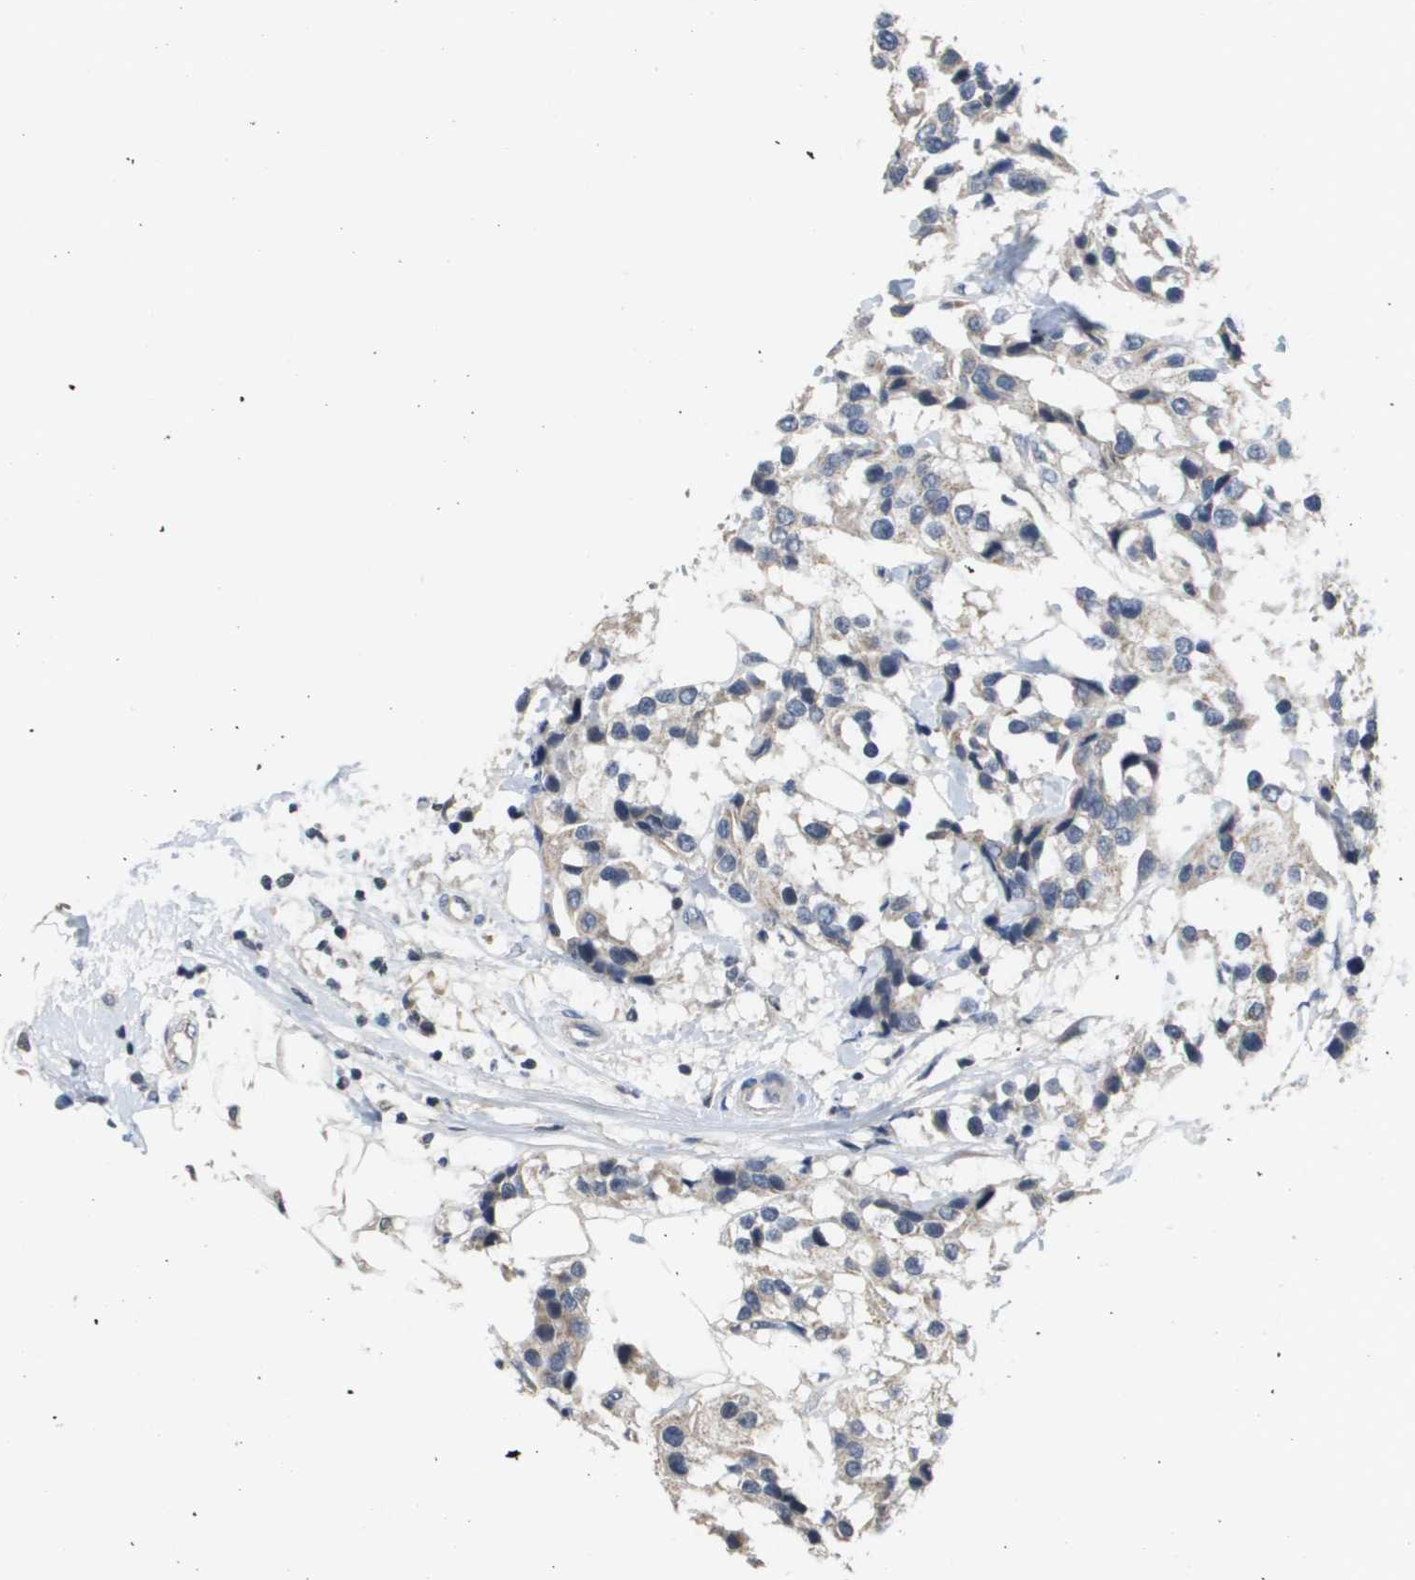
{"staining": {"intensity": "weak", "quantity": "25%-75%", "location": "cytoplasmic/membranous"}, "tissue": "breast cancer", "cell_type": "Tumor cells", "image_type": "cancer", "snomed": [{"axis": "morphology", "description": "Normal tissue, NOS"}, {"axis": "morphology", "description": "Duct carcinoma"}, {"axis": "topography", "description": "Breast"}], "caption": "Immunohistochemical staining of breast cancer demonstrates low levels of weak cytoplasmic/membranous protein staining in about 25%-75% of tumor cells.", "gene": "CAPN11", "patient": {"sex": "female", "age": 39}}